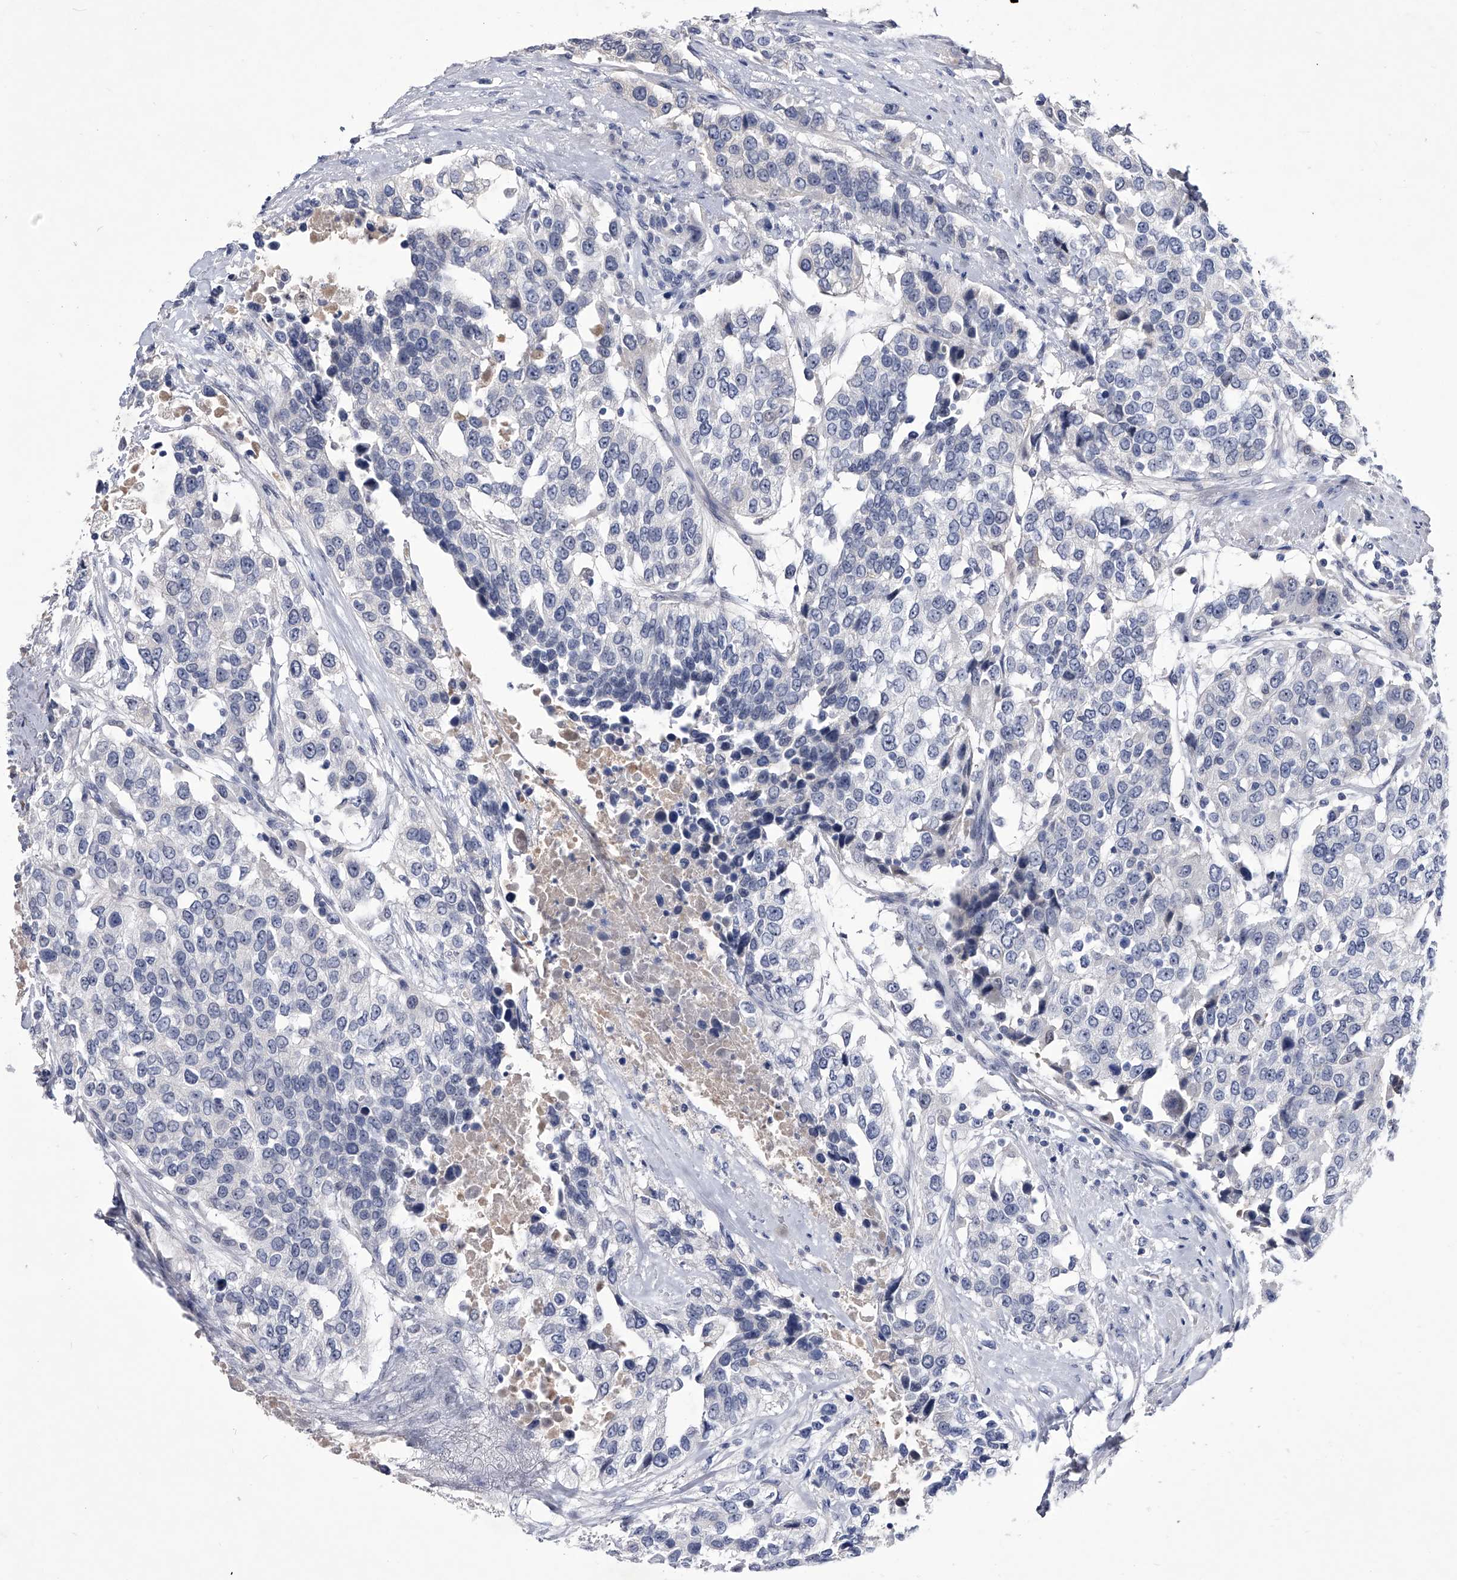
{"staining": {"intensity": "negative", "quantity": "none", "location": "none"}, "tissue": "urothelial cancer", "cell_type": "Tumor cells", "image_type": "cancer", "snomed": [{"axis": "morphology", "description": "Urothelial carcinoma, High grade"}, {"axis": "topography", "description": "Urinary bladder"}], "caption": "Micrograph shows no protein positivity in tumor cells of urothelial carcinoma (high-grade) tissue.", "gene": "CRISP2", "patient": {"sex": "female", "age": 80}}